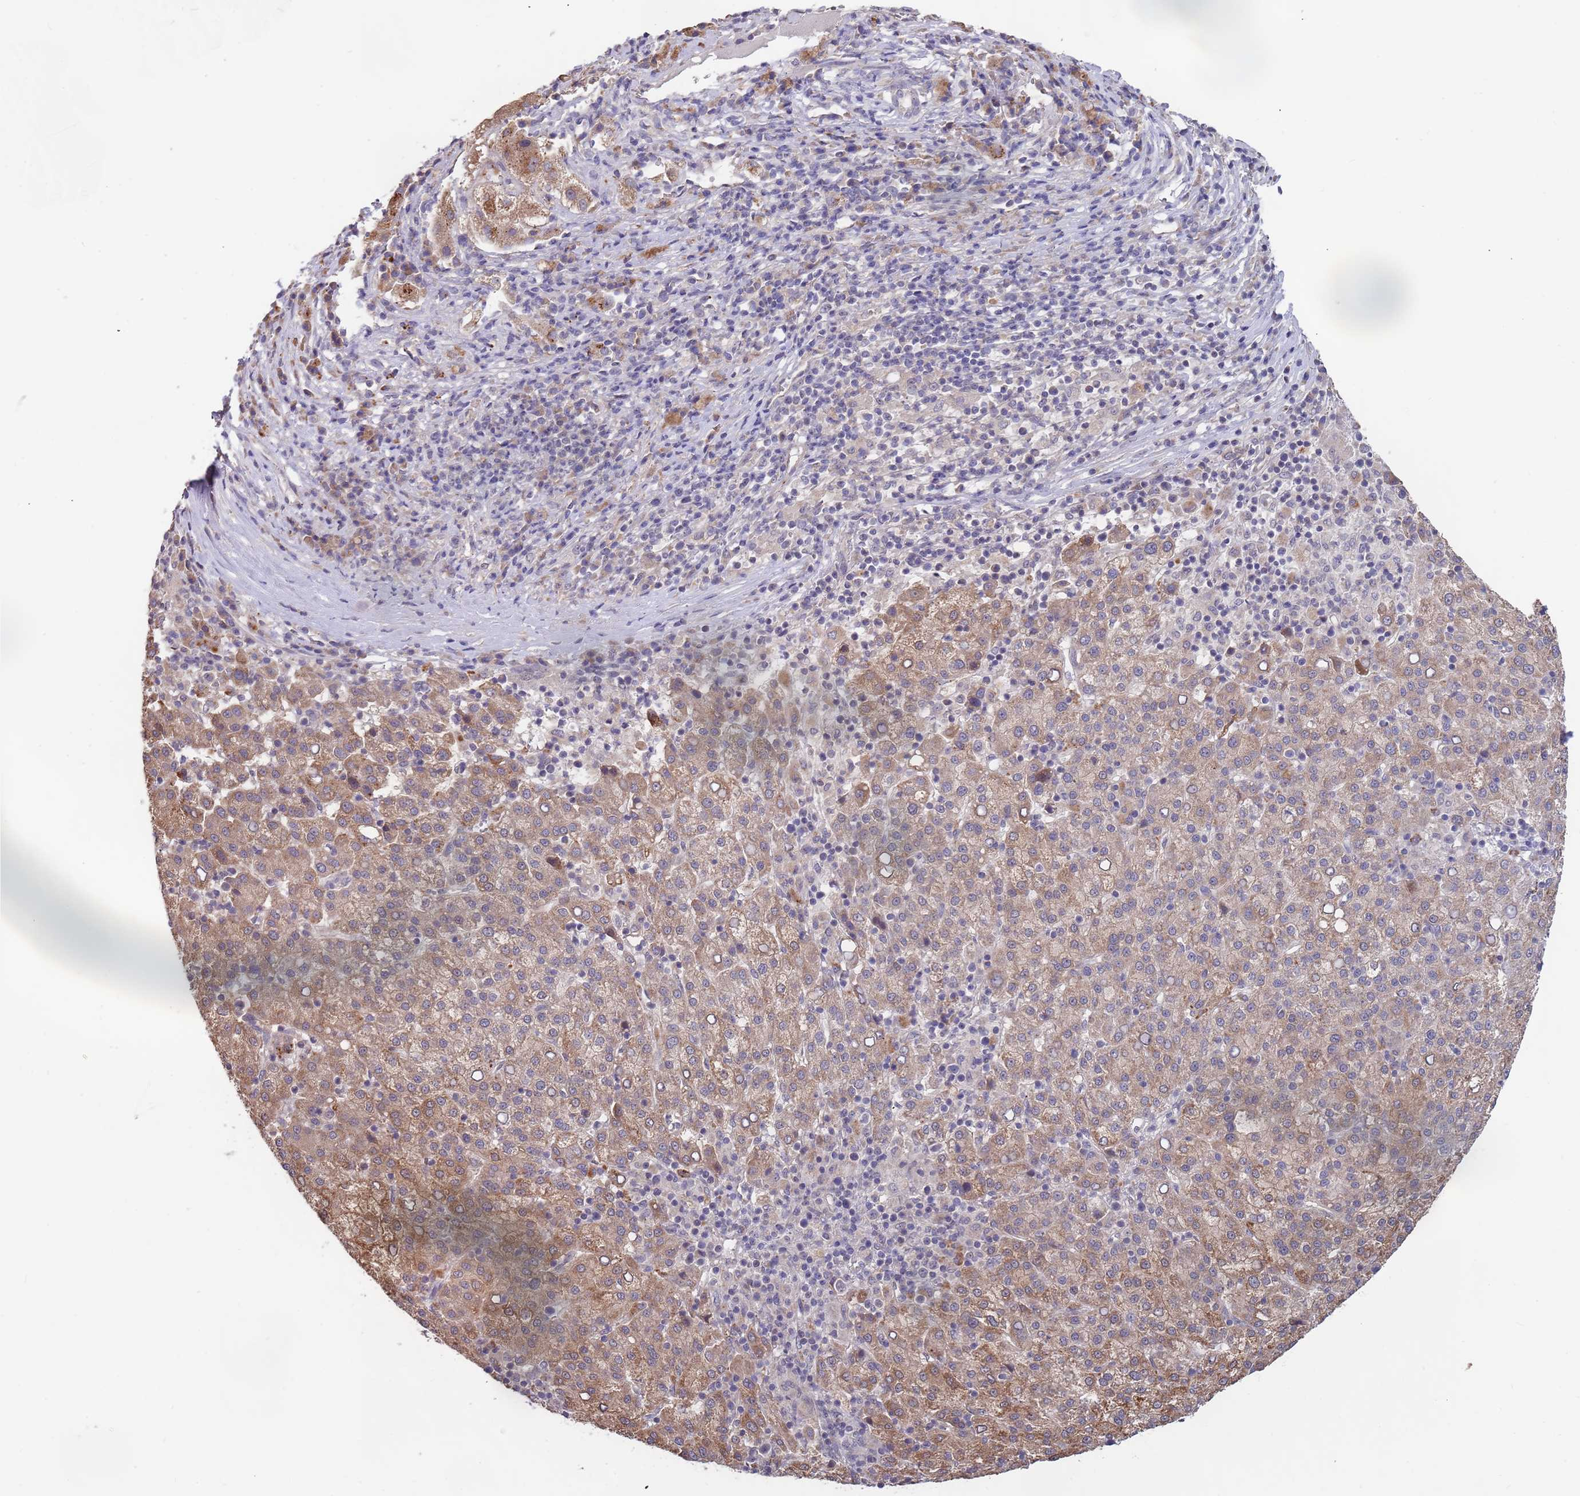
{"staining": {"intensity": "moderate", "quantity": "25%-75%", "location": "cytoplasmic/membranous"}, "tissue": "liver cancer", "cell_type": "Tumor cells", "image_type": "cancer", "snomed": [{"axis": "morphology", "description": "Carcinoma, Hepatocellular, NOS"}, {"axis": "topography", "description": "Liver"}], "caption": "High-power microscopy captured an immunohistochemistry (IHC) micrograph of liver cancer, revealing moderate cytoplasmic/membranous positivity in about 25%-75% of tumor cells. The staining is performed using DAB brown chromogen to label protein expression. The nuclei are counter-stained blue using hematoxylin.", "gene": "TMEM64", "patient": {"sex": "female", "age": 58}}